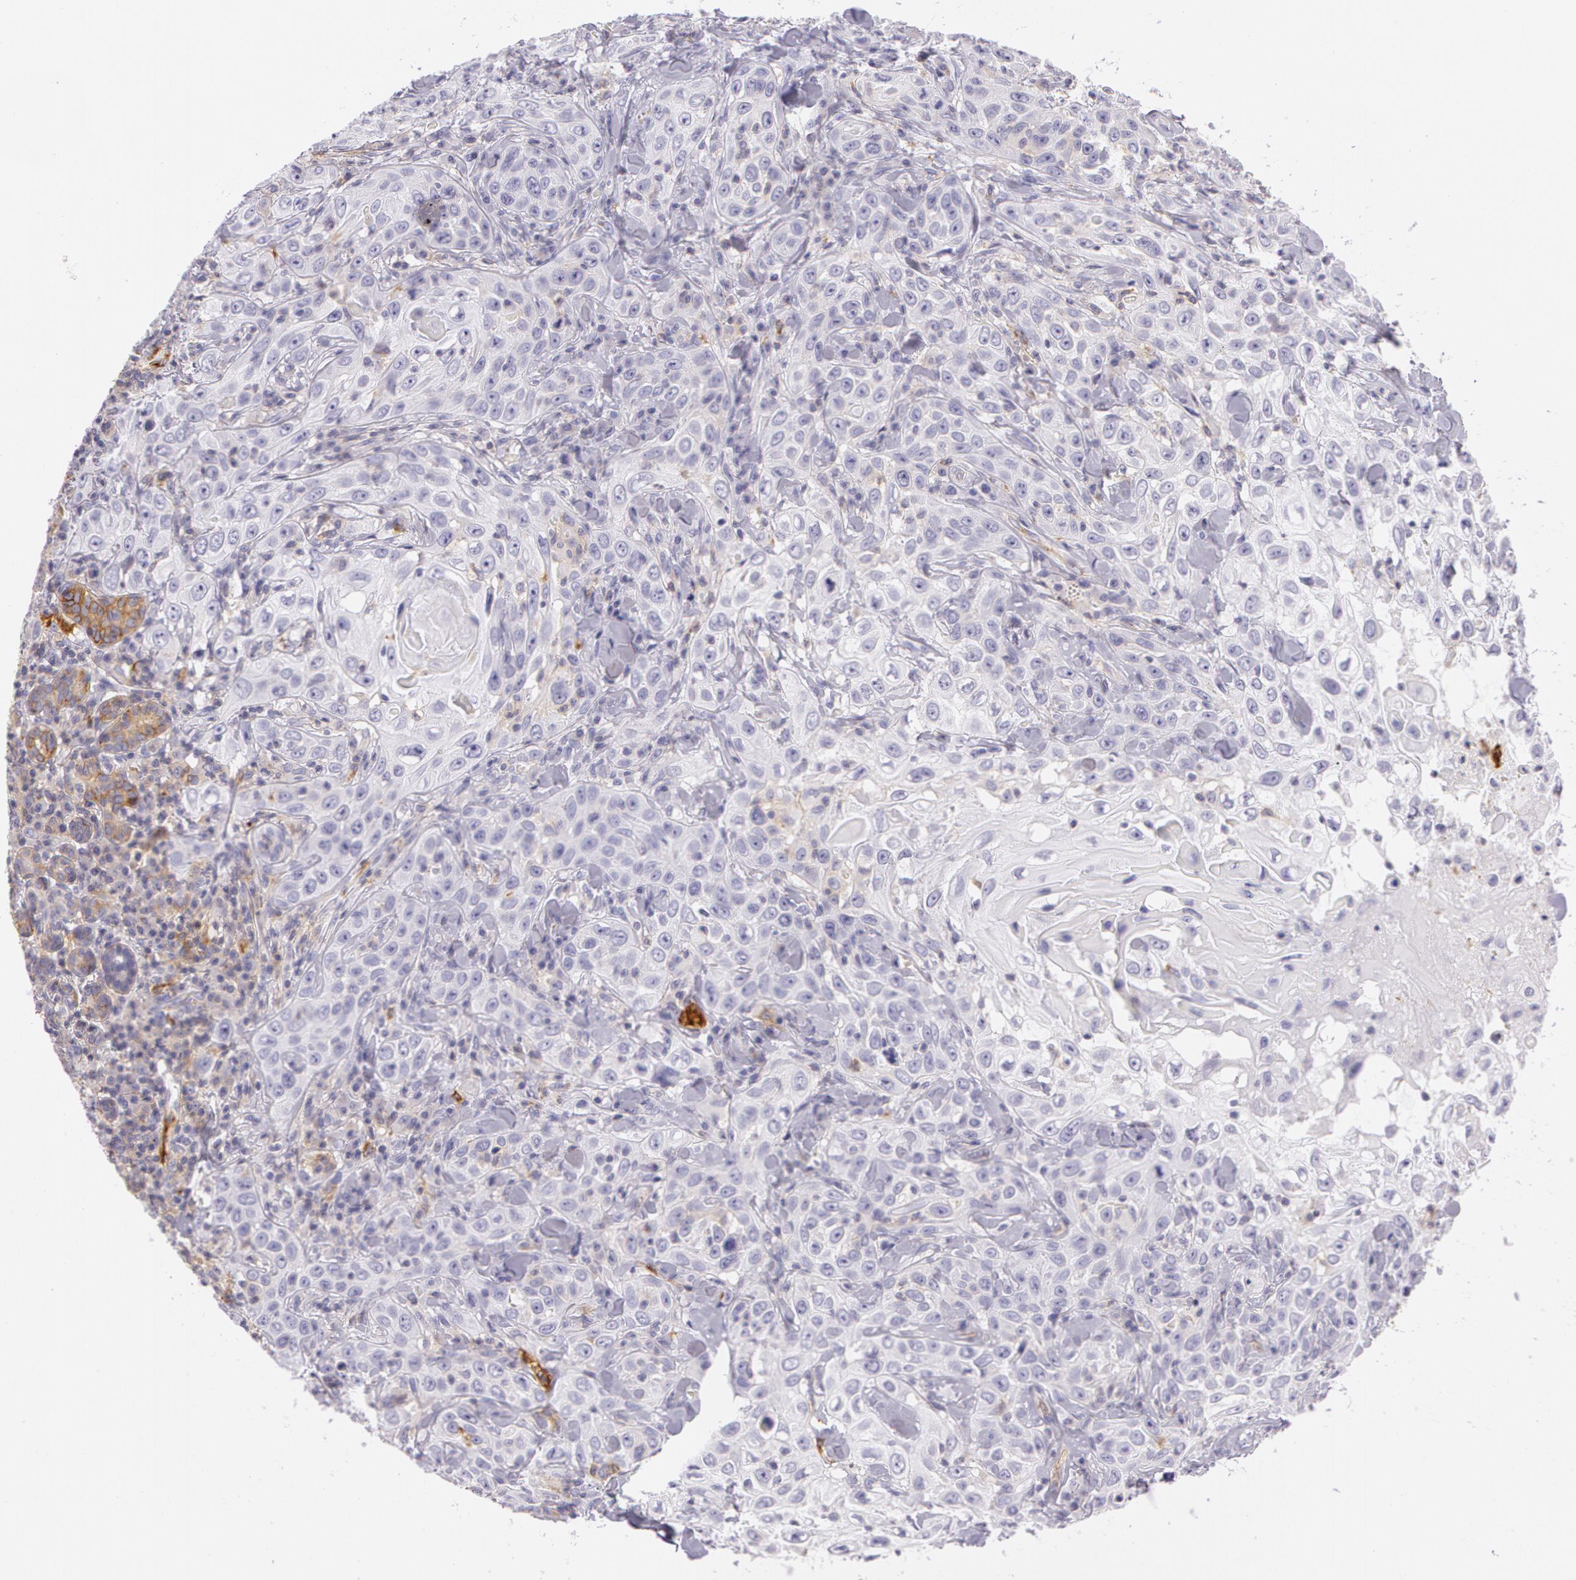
{"staining": {"intensity": "moderate", "quantity": "25%-75%", "location": "cytoplasmic/membranous"}, "tissue": "skin cancer", "cell_type": "Tumor cells", "image_type": "cancer", "snomed": [{"axis": "morphology", "description": "Squamous cell carcinoma, NOS"}, {"axis": "topography", "description": "Skin"}], "caption": "The image exhibits immunohistochemical staining of skin cancer. There is moderate cytoplasmic/membranous staining is seen in approximately 25%-75% of tumor cells.", "gene": "LY75", "patient": {"sex": "male", "age": 84}}